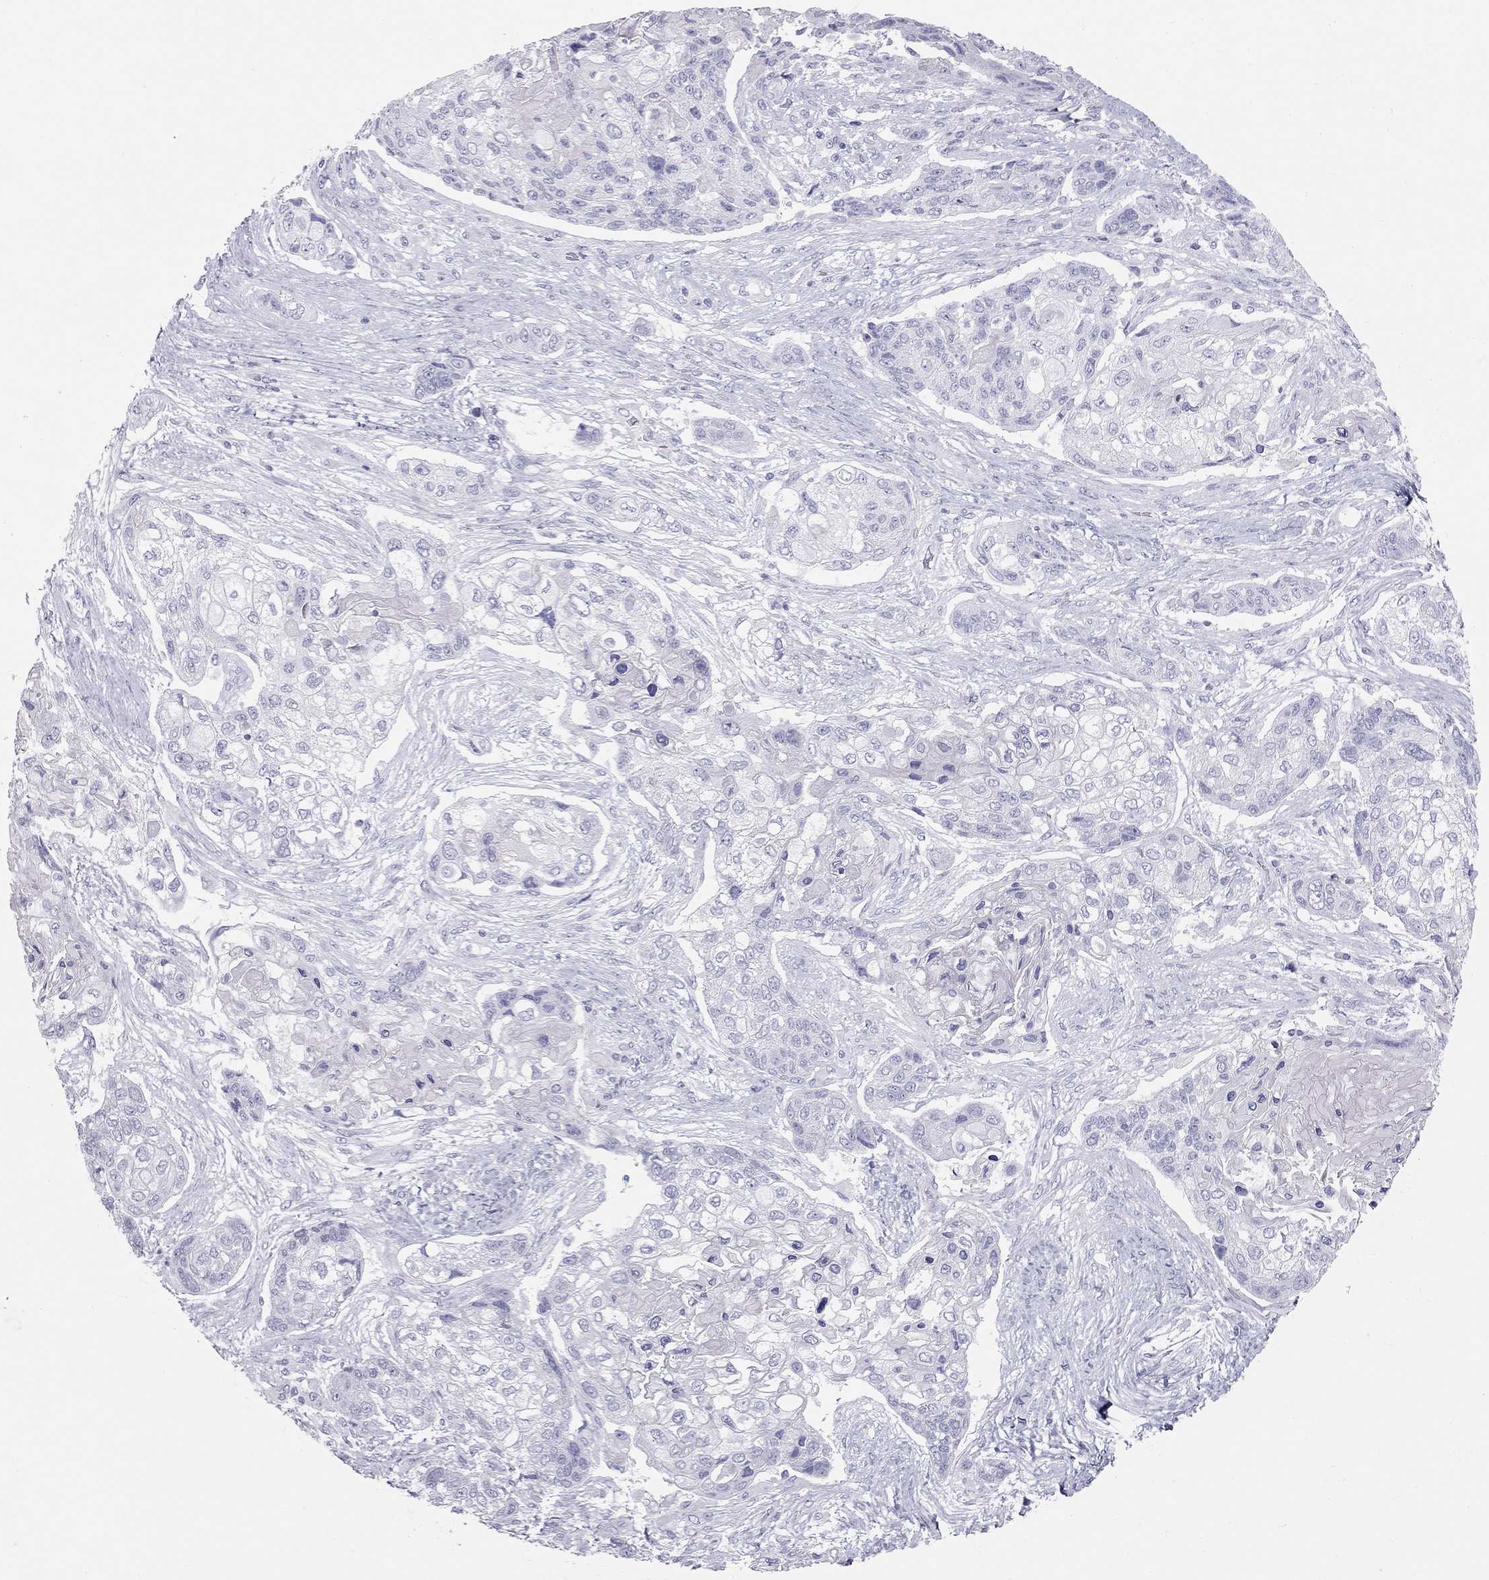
{"staining": {"intensity": "negative", "quantity": "none", "location": "none"}, "tissue": "lung cancer", "cell_type": "Tumor cells", "image_type": "cancer", "snomed": [{"axis": "morphology", "description": "Squamous cell carcinoma, NOS"}, {"axis": "topography", "description": "Lung"}], "caption": "This is a histopathology image of IHC staining of lung squamous cell carcinoma, which shows no expression in tumor cells. (DAB (3,3'-diaminobenzidine) immunohistochemistry (IHC), high magnification).", "gene": "KLRG1", "patient": {"sex": "male", "age": 69}}